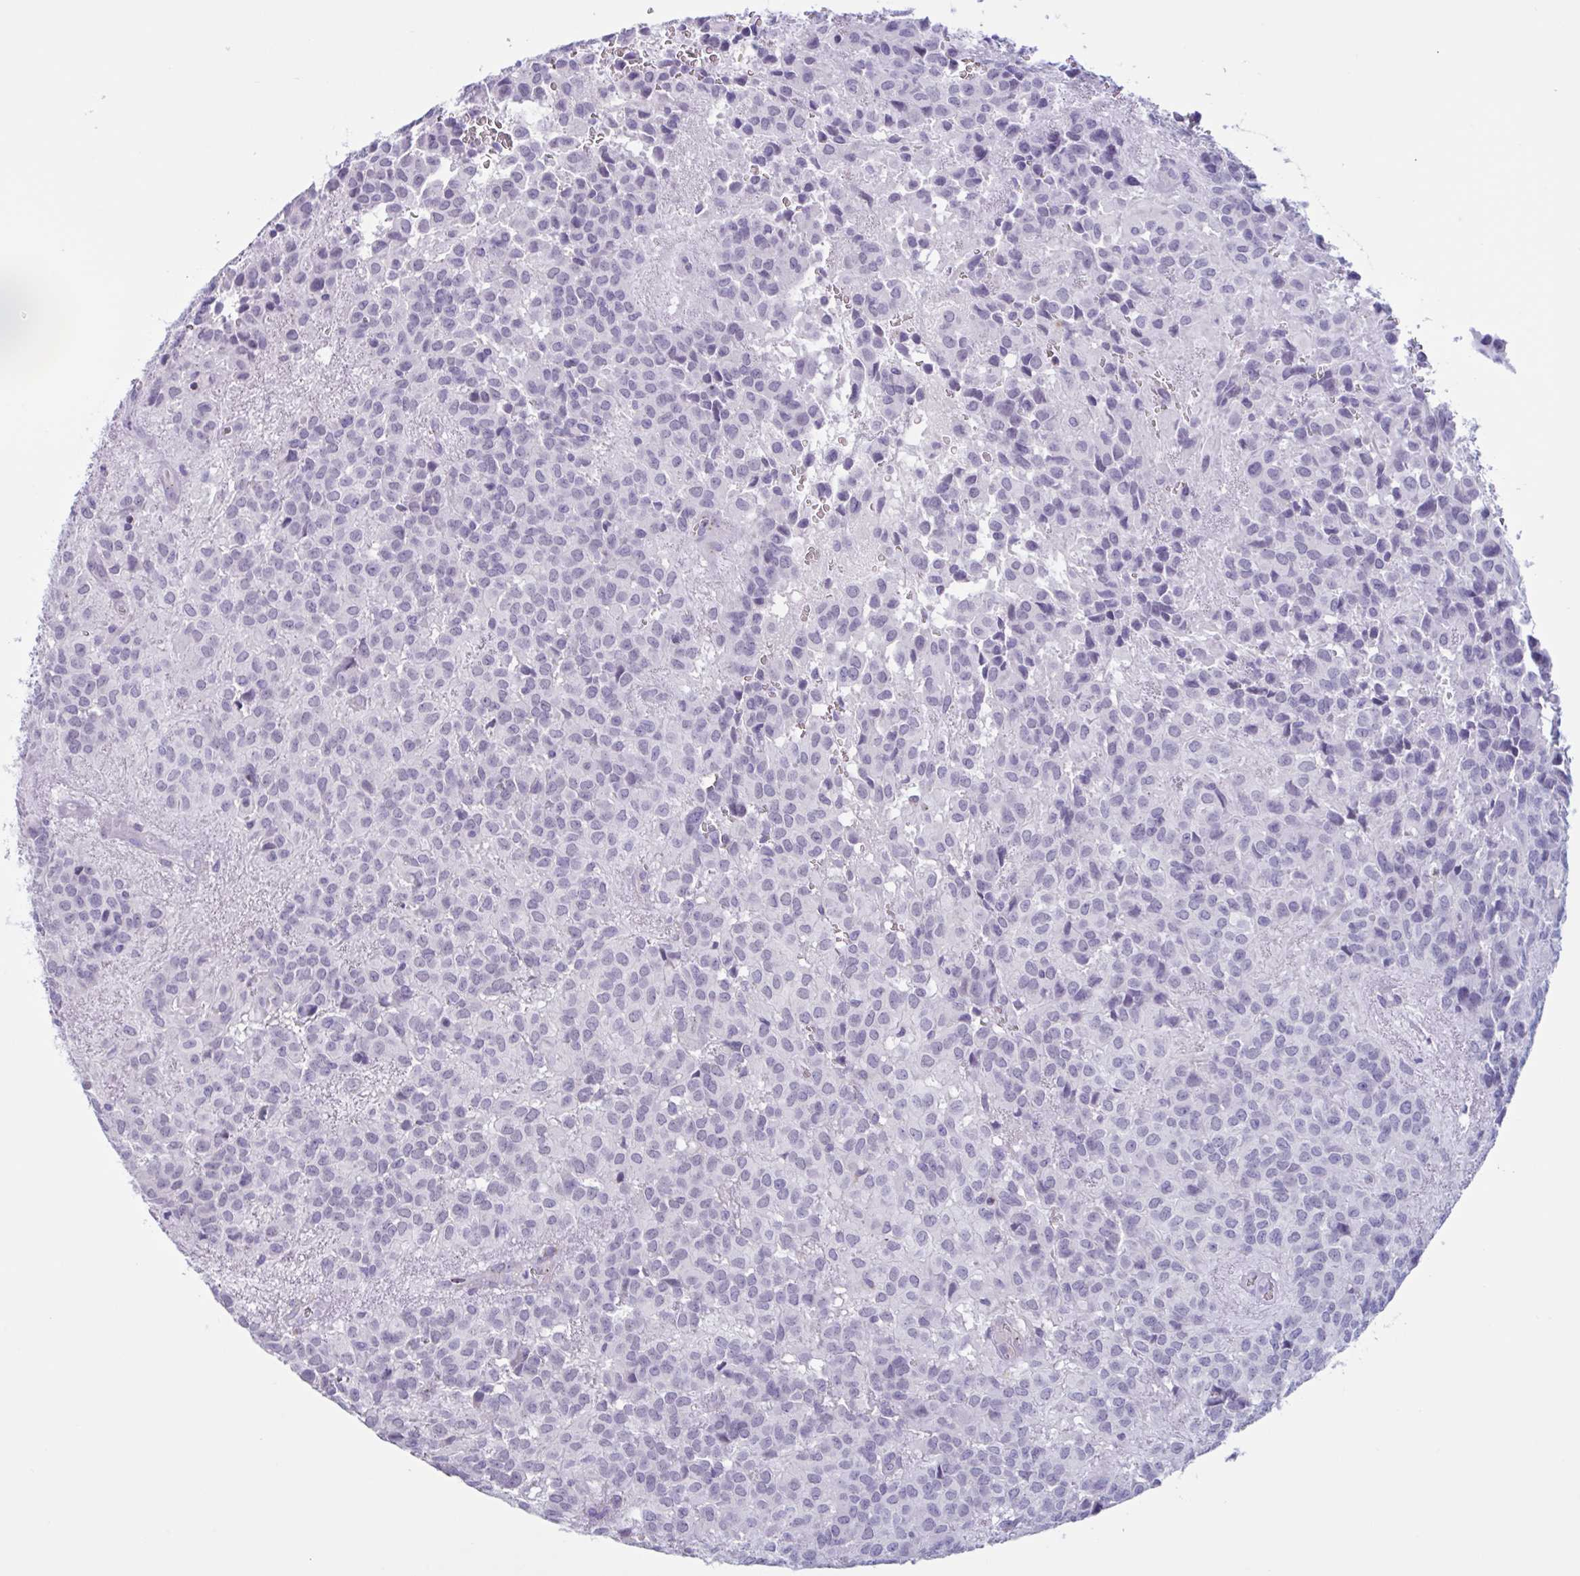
{"staining": {"intensity": "negative", "quantity": "none", "location": "none"}, "tissue": "glioma", "cell_type": "Tumor cells", "image_type": "cancer", "snomed": [{"axis": "morphology", "description": "Glioma, malignant, Low grade"}, {"axis": "topography", "description": "Brain"}], "caption": "Immunohistochemistry (IHC) image of neoplastic tissue: human low-grade glioma (malignant) stained with DAB (3,3'-diaminobenzidine) shows no significant protein staining in tumor cells.", "gene": "XCL1", "patient": {"sex": "male", "age": 56}}